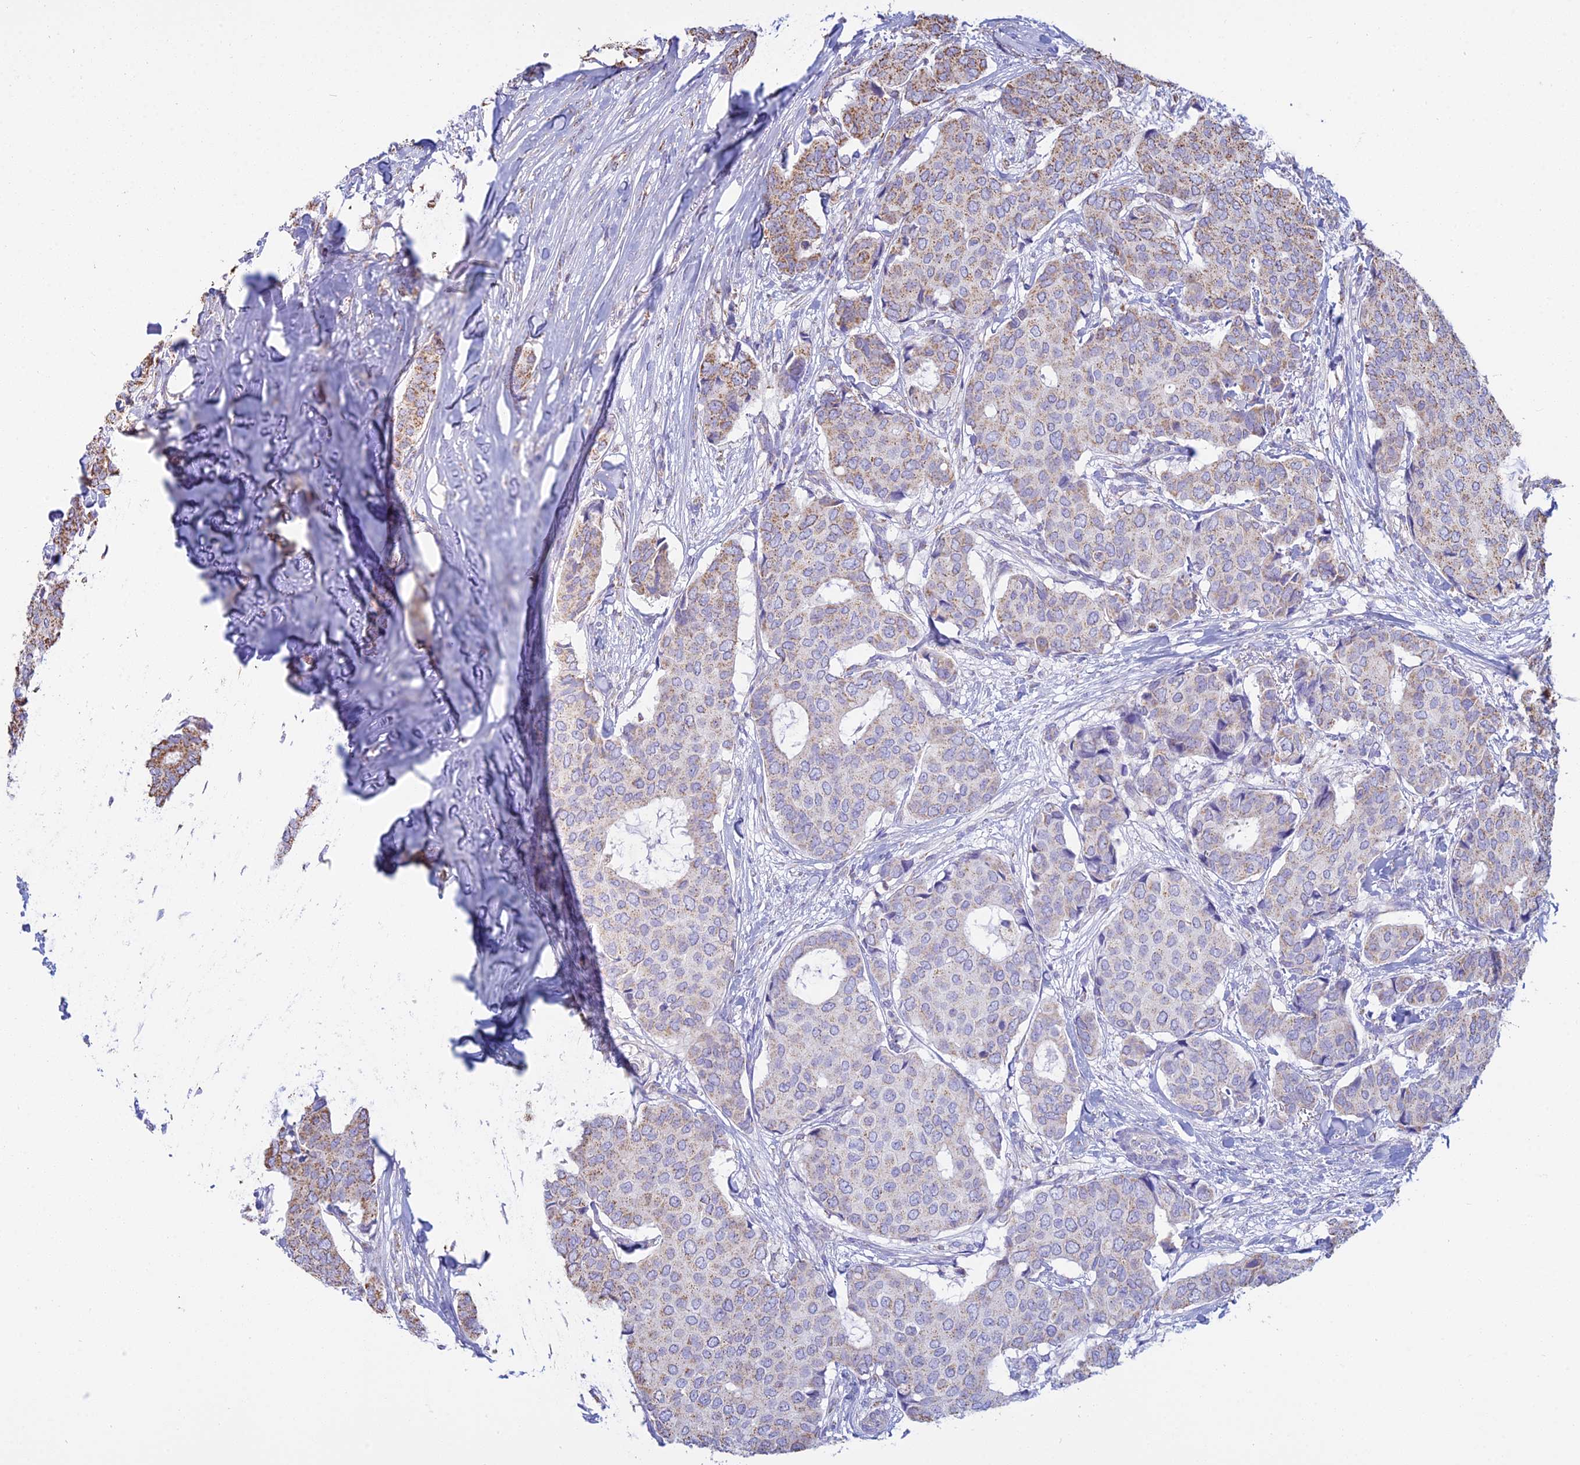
{"staining": {"intensity": "moderate", "quantity": "<25%", "location": "cytoplasmic/membranous"}, "tissue": "breast cancer", "cell_type": "Tumor cells", "image_type": "cancer", "snomed": [{"axis": "morphology", "description": "Duct carcinoma"}, {"axis": "topography", "description": "Breast"}], "caption": "An immunohistochemistry (IHC) micrograph of neoplastic tissue is shown. Protein staining in brown labels moderate cytoplasmic/membranous positivity in breast cancer (invasive ductal carcinoma) within tumor cells.", "gene": "OR2W3", "patient": {"sex": "female", "age": 75}}